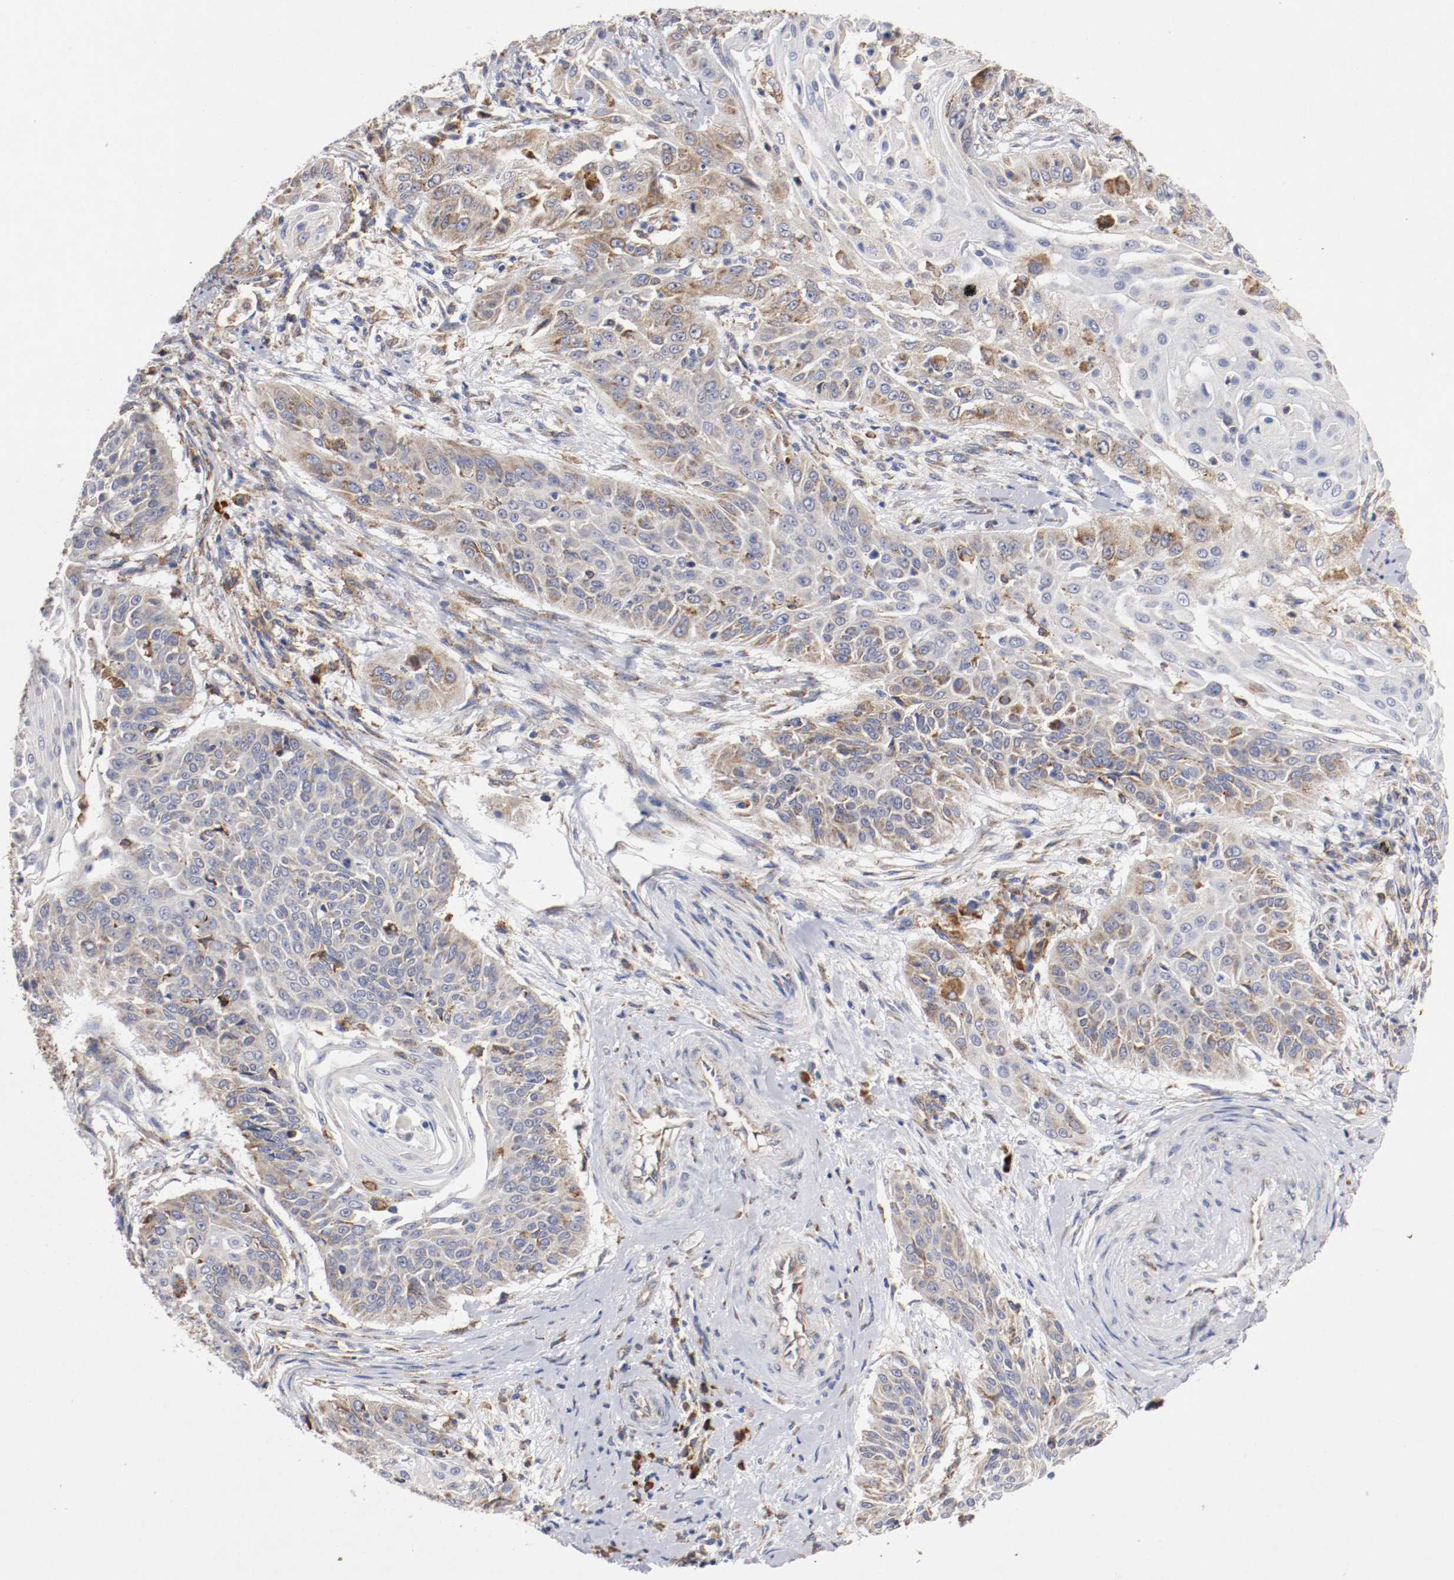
{"staining": {"intensity": "moderate", "quantity": "25%-75%", "location": "cytoplasmic/membranous"}, "tissue": "cervical cancer", "cell_type": "Tumor cells", "image_type": "cancer", "snomed": [{"axis": "morphology", "description": "Squamous cell carcinoma, NOS"}, {"axis": "topography", "description": "Cervix"}], "caption": "A photomicrograph of squamous cell carcinoma (cervical) stained for a protein exhibits moderate cytoplasmic/membranous brown staining in tumor cells. Immunohistochemistry (ihc) stains the protein of interest in brown and the nuclei are stained blue.", "gene": "TRAF2", "patient": {"sex": "female", "age": 33}}